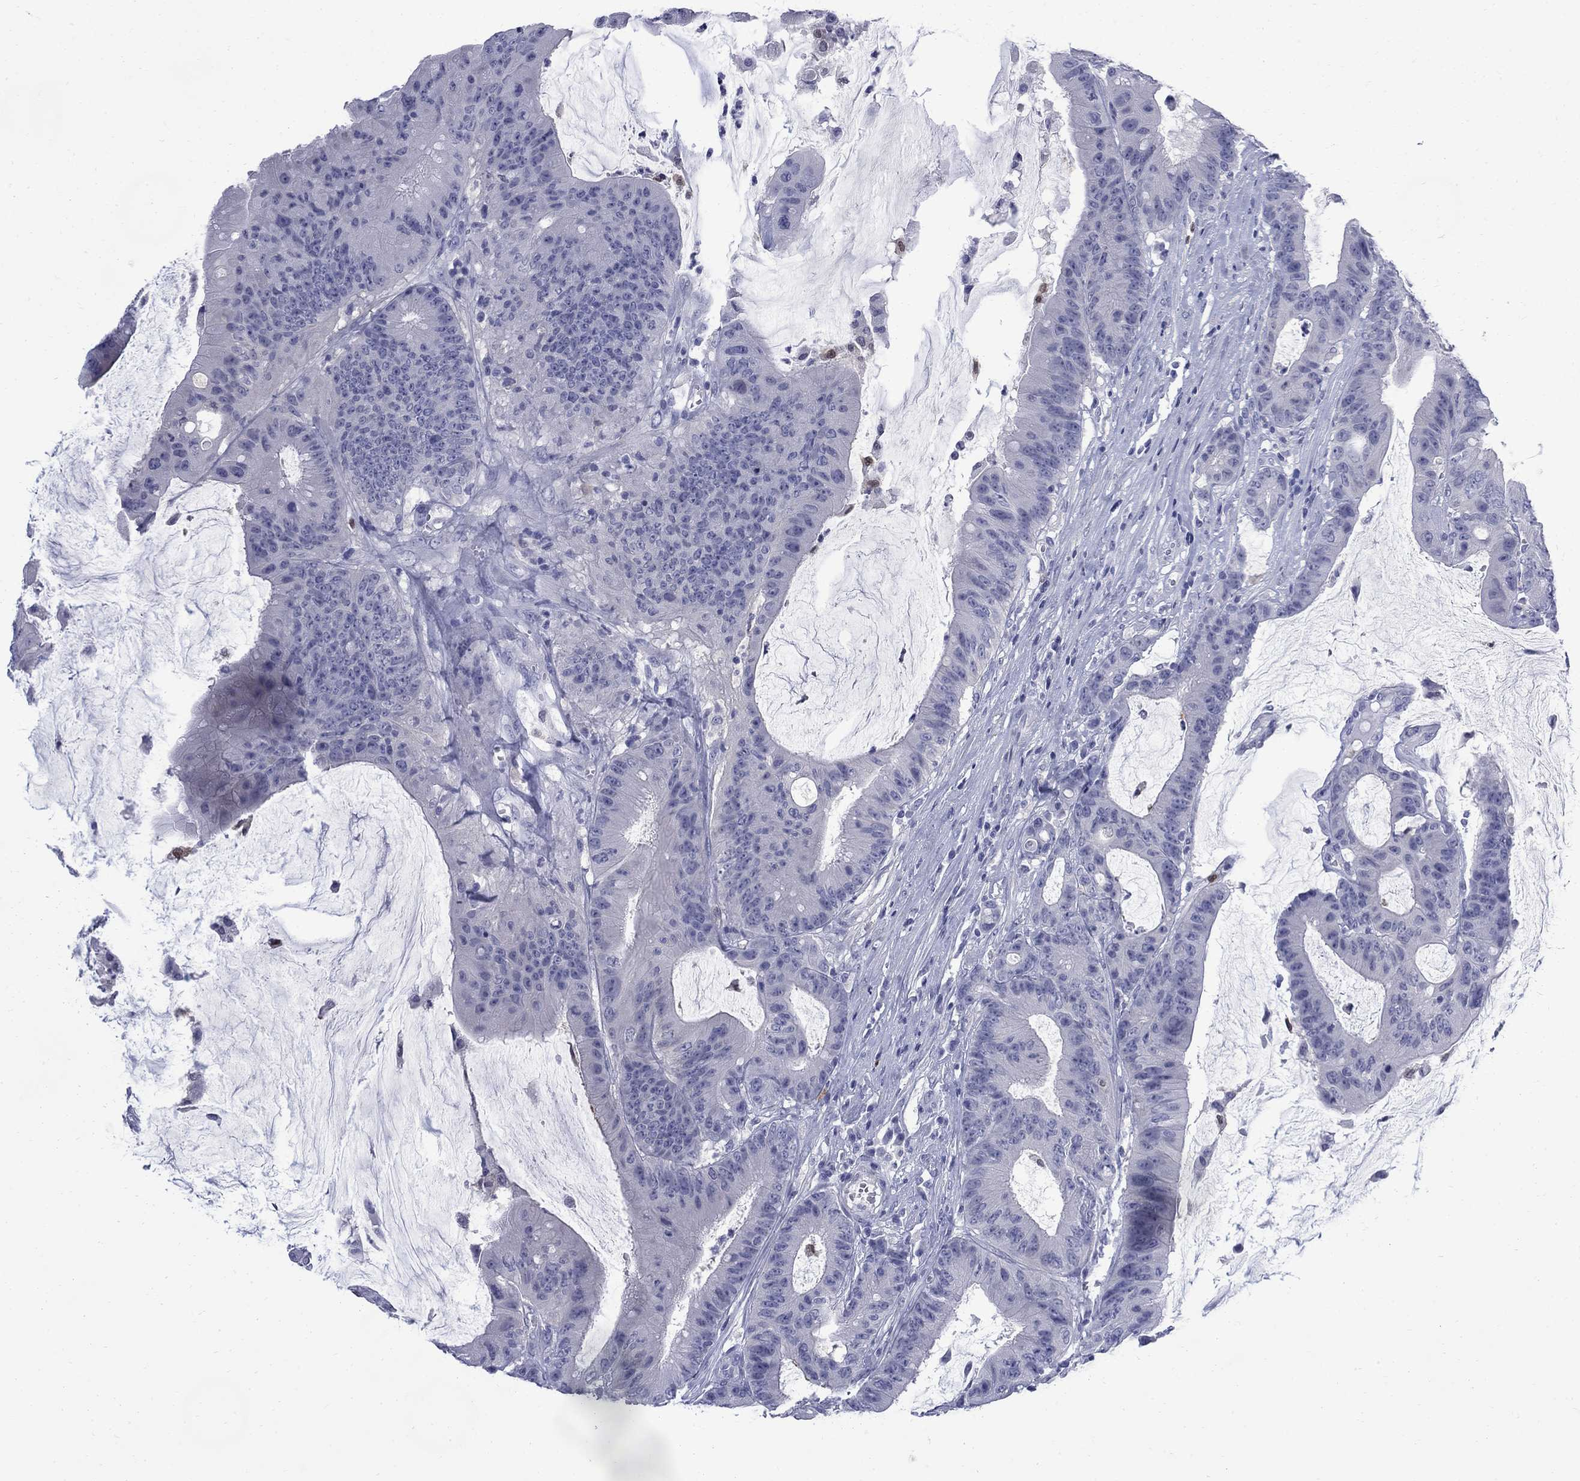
{"staining": {"intensity": "negative", "quantity": "none", "location": "none"}, "tissue": "colorectal cancer", "cell_type": "Tumor cells", "image_type": "cancer", "snomed": [{"axis": "morphology", "description": "Adenocarcinoma, NOS"}, {"axis": "topography", "description": "Colon"}], "caption": "An immunohistochemistry photomicrograph of adenocarcinoma (colorectal) is shown. There is no staining in tumor cells of adenocarcinoma (colorectal).", "gene": "SERPINB2", "patient": {"sex": "female", "age": 69}}